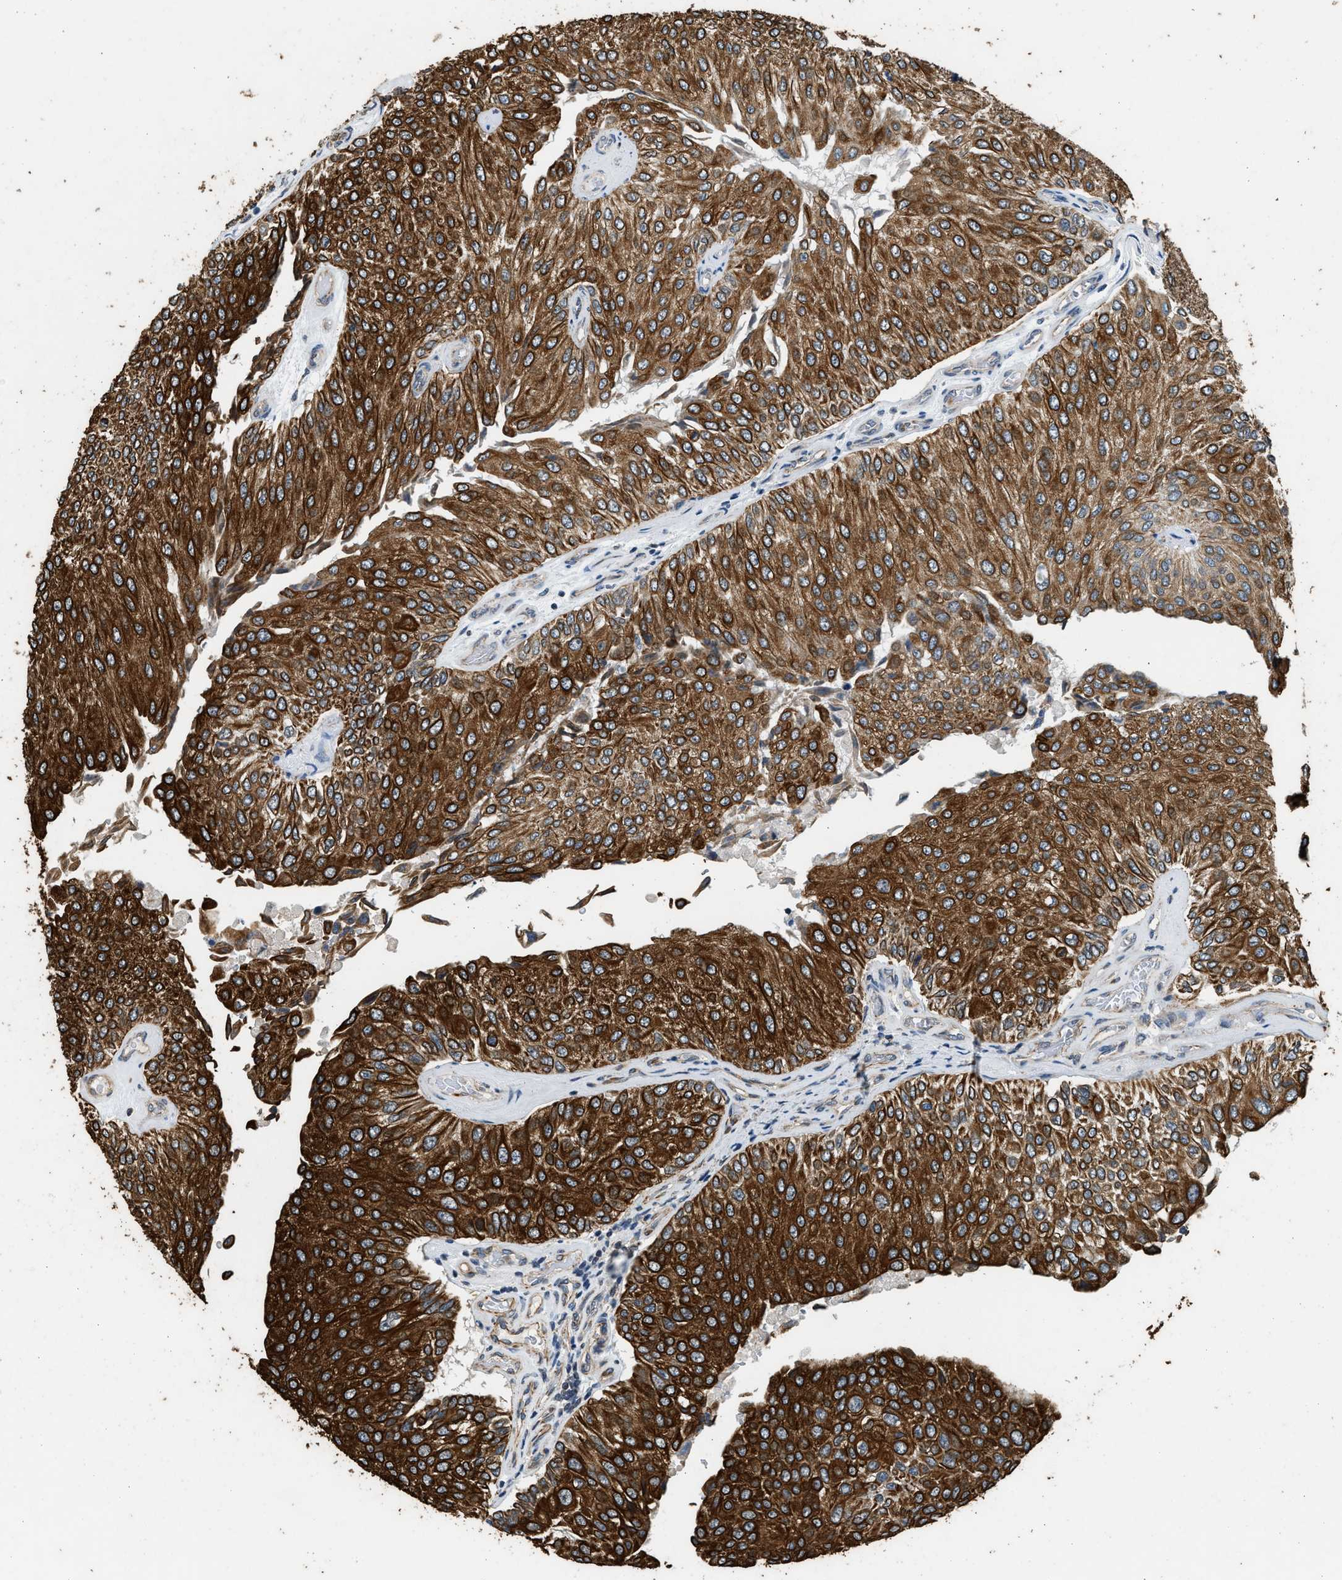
{"staining": {"intensity": "strong", "quantity": ">75%", "location": "cytoplasmic/membranous"}, "tissue": "urothelial cancer", "cell_type": "Tumor cells", "image_type": "cancer", "snomed": [{"axis": "morphology", "description": "Urothelial carcinoma, High grade"}, {"axis": "topography", "description": "Kidney"}, {"axis": "topography", "description": "Urinary bladder"}], "caption": "Protein expression analysis of urothelial cancer reveals strong cytoplasmic/membranous staining in about >75% of tumor cells.", "gene": "PCLO", "patient": {"sex": "male", "age": 77}}